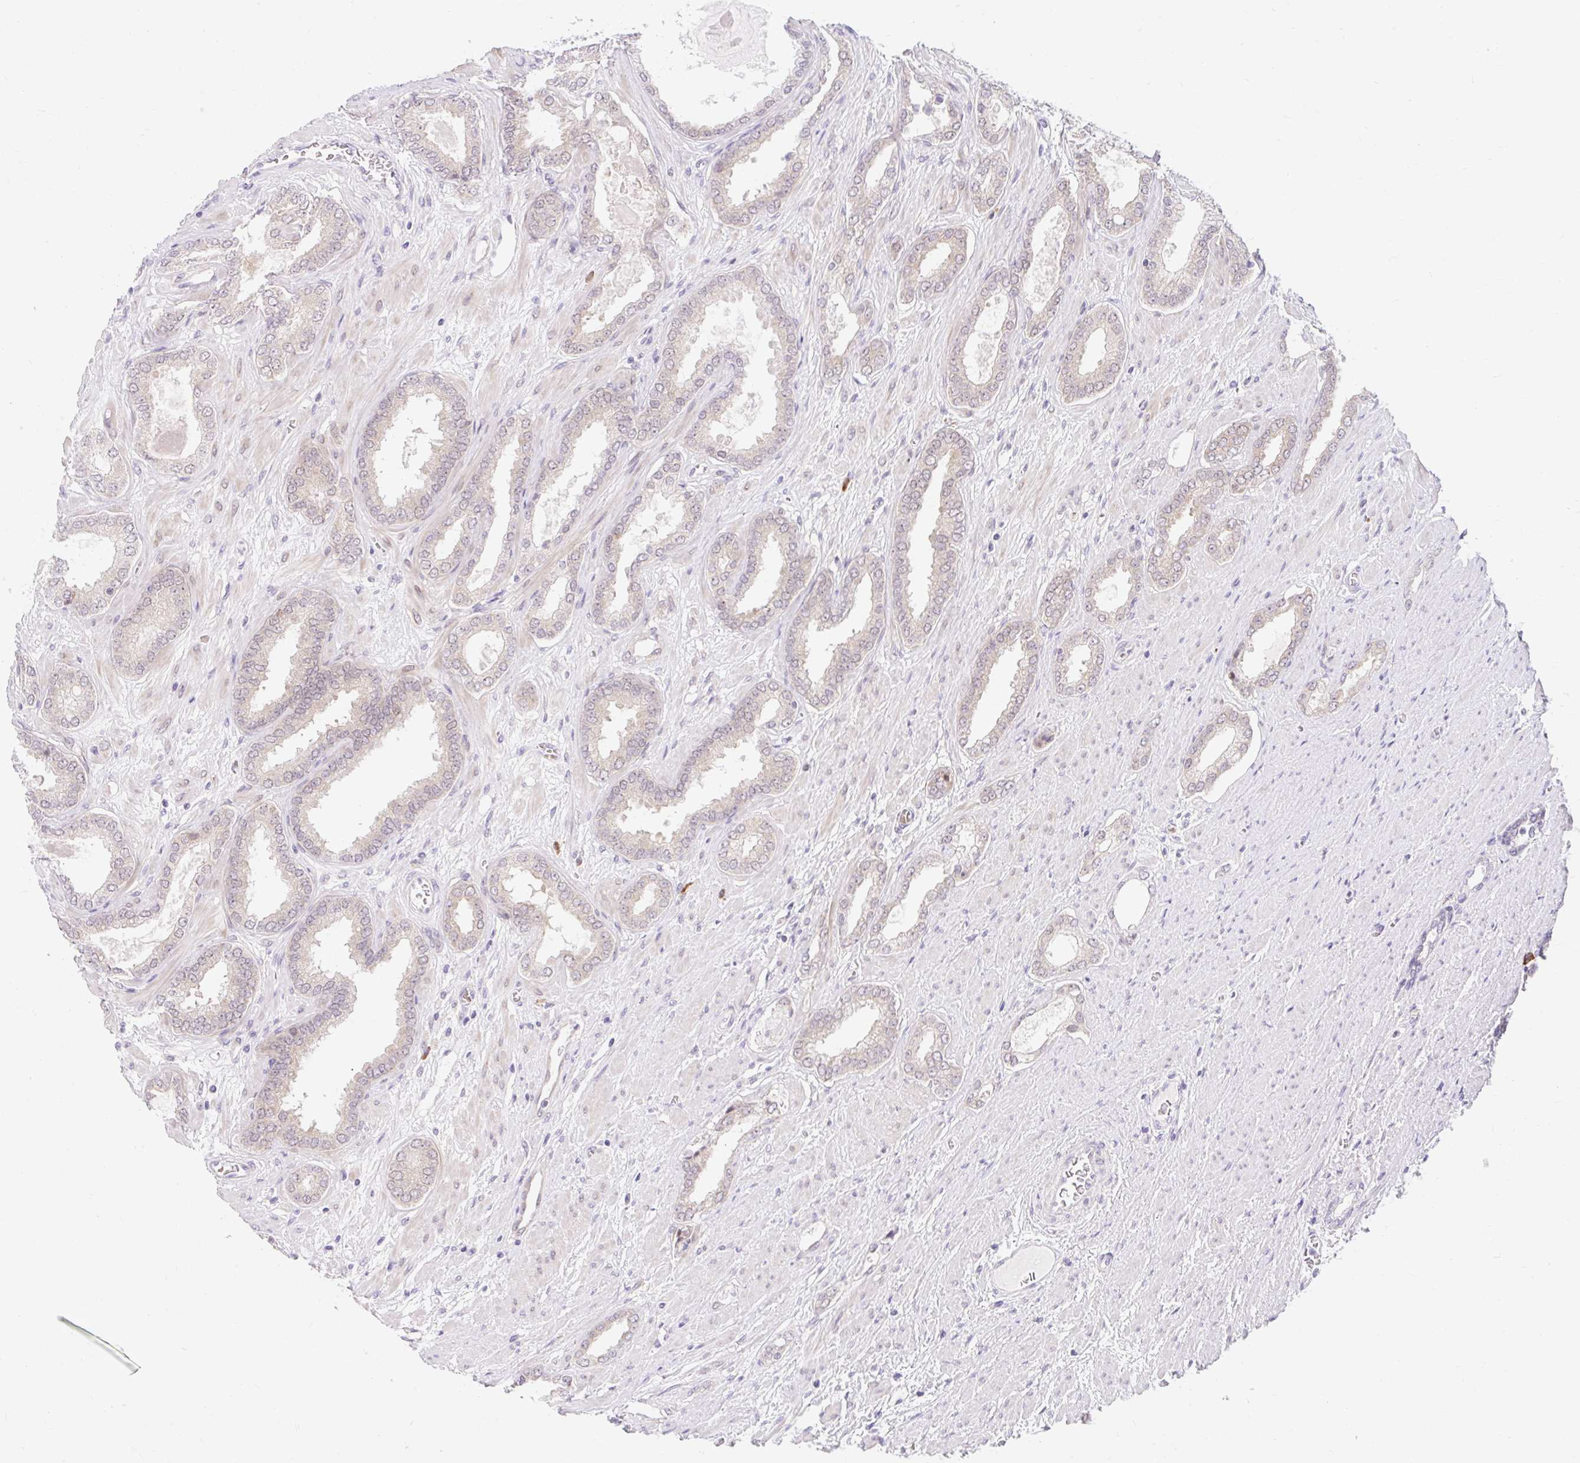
{"staining": {"intensity": "negative", "quantity": "none", "location": "none"}, "tissue": "prostate cancer", "cell_type": "Tumor cells", "image_type": "cancer", "snomed": [{"axis": "morphology", "description": "Adenocarcinoma, High grade"}, {"axis": "topography", "description": "Prostate"}], "caption": "Prostate cancer was stained to show a protein in brown. There is no significant expression in tumor cells.", "gene": "SRSF10", "patient": {"sex": "male", "age": 58}}